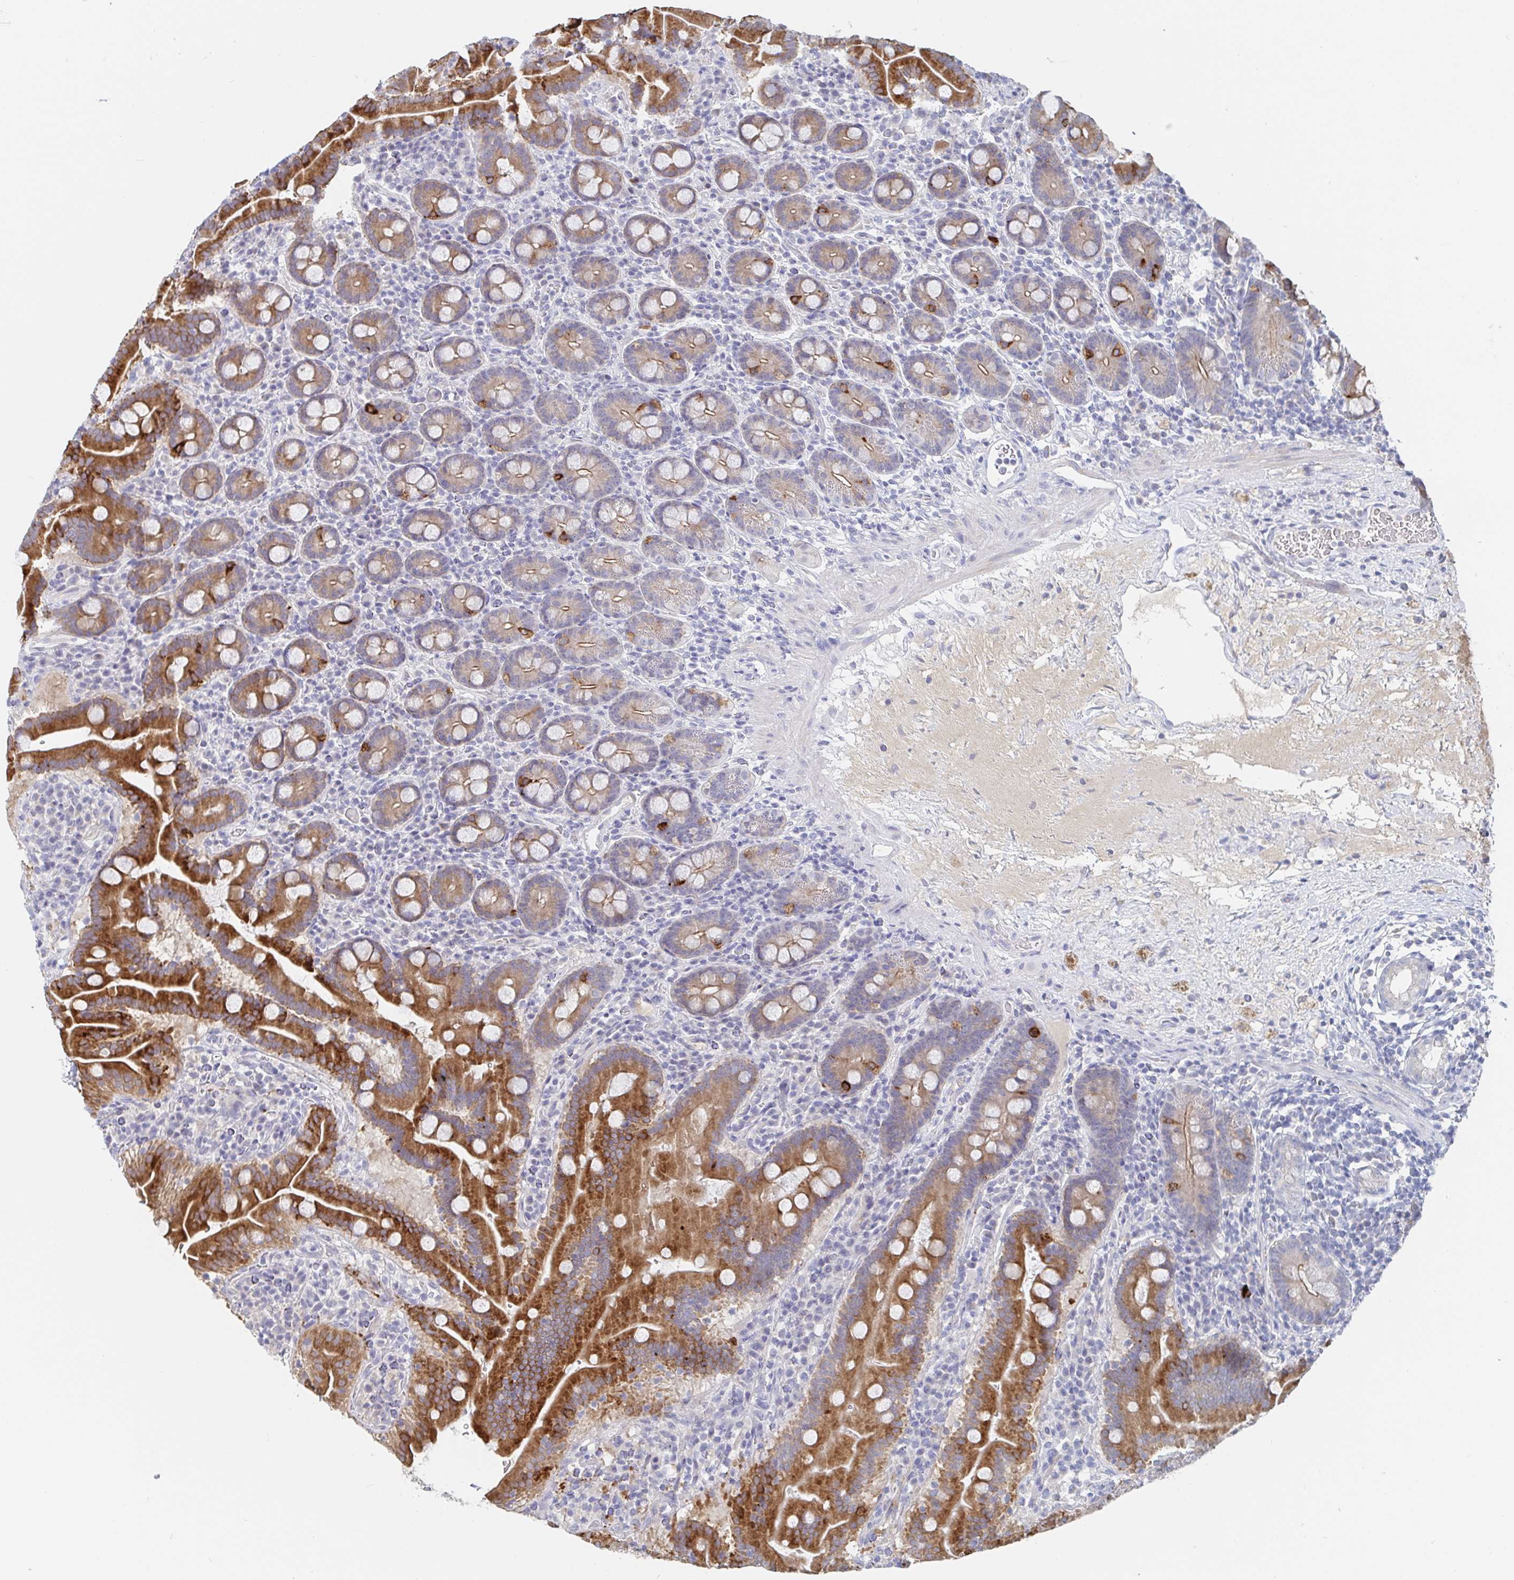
{"staining": {"intensity": "strong", "quantity": "25%-75%", "location": "cytoplasmic/membranous"}, "tissue": "small intestine", "cell_type": "Glandular cells", "image_type": "normal", "snomed": [{"axis": "morphology", "description": "Normal tissue, NOS"}, {"axis": "topography", "description": "Small intestine"}], "caption": "Immunohistochemistry histopathology image of benign human small intestine stained for a protein (brown), which reveals high levels of strong cytoplasmic/membranous staining in approximately 25%-75% of glandular cells.", "gene": "ZNF100", "patient": {"sex": "male", "age": 26}}